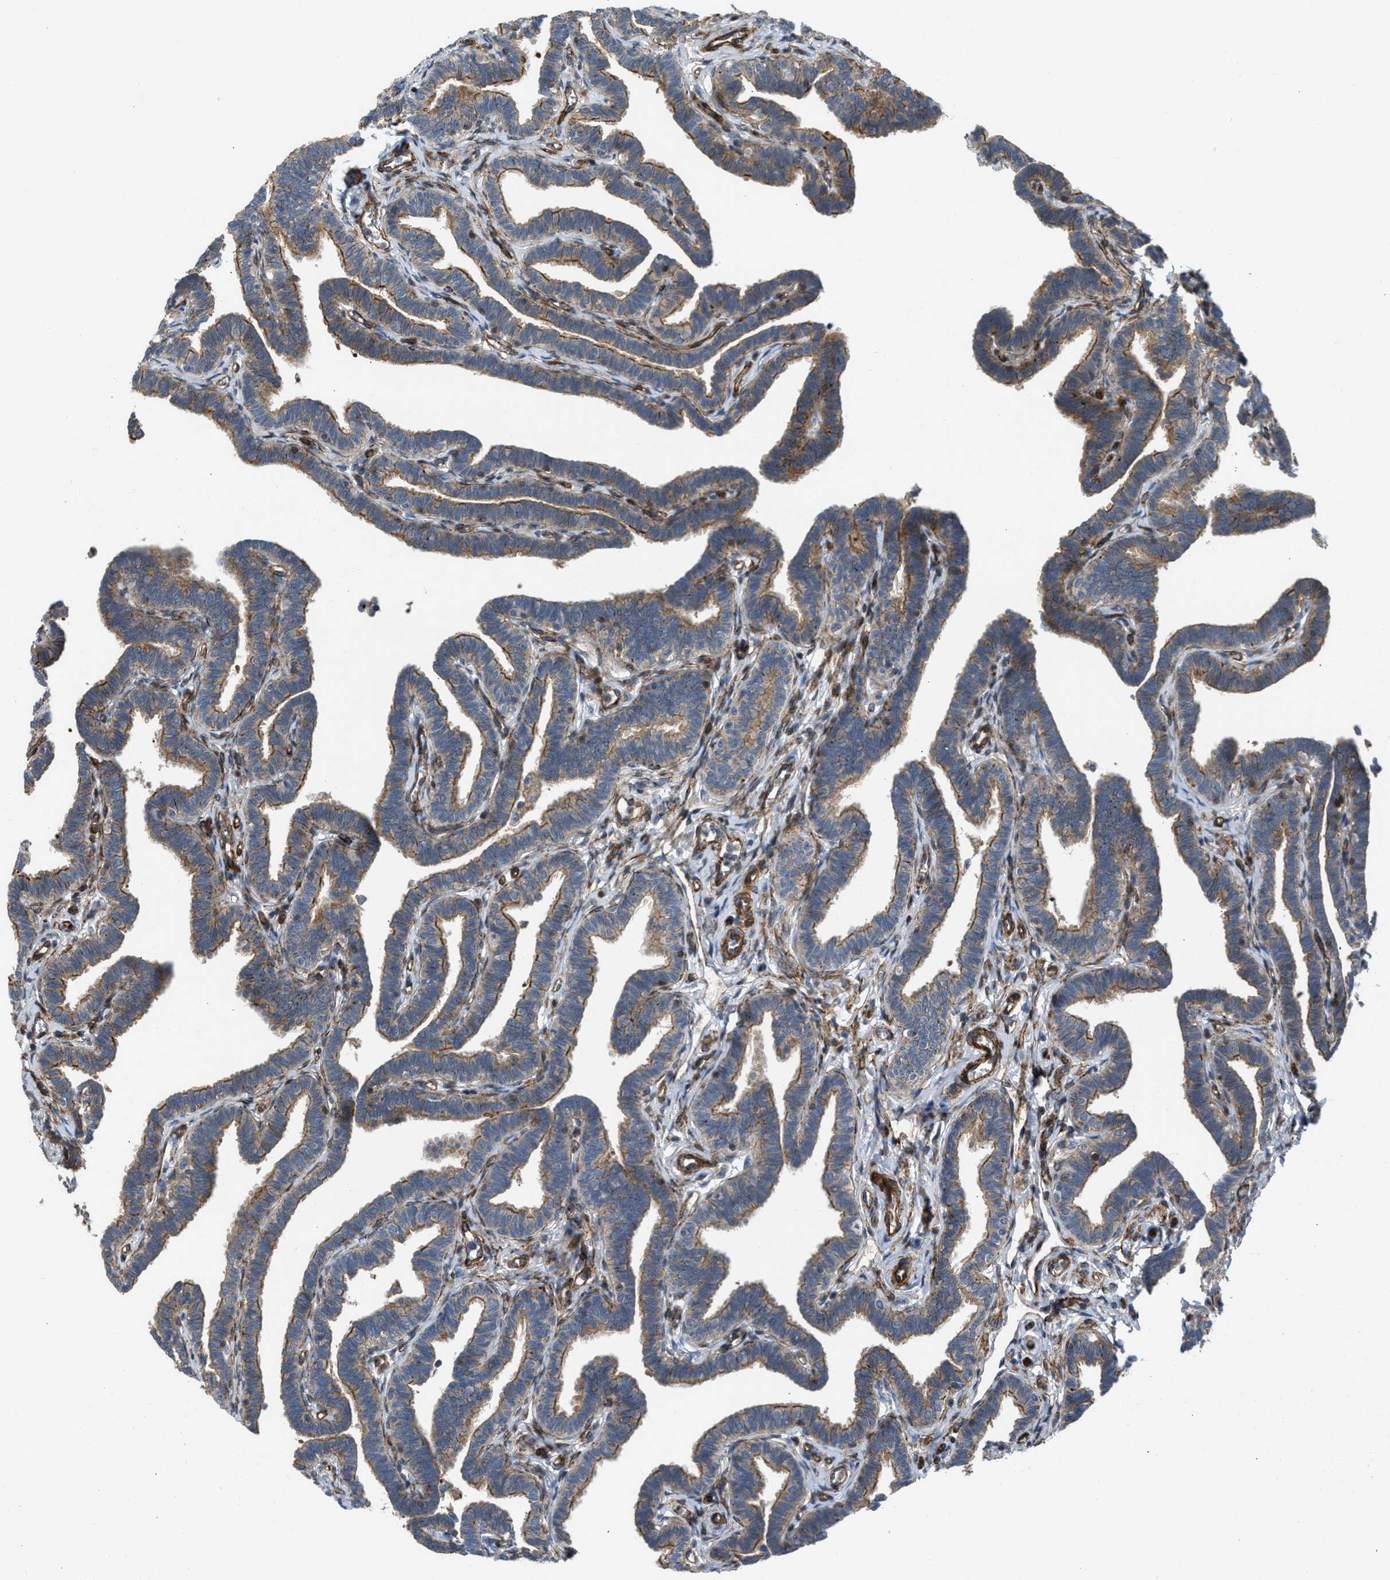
{"staining": {"intensity": "moderate", "quantity": ">75%", "location": "cytoplasmic/membranous"}, "tissue": "fallopian tube", "cell_type": "Glandular cells", "image_type": "normal", "snomed": [{"axis": "morphology", "description": "Normal tissue, NOS"}, {"axis": "topography", "description": "Fallopian tube"}, {"axis": "topography", "description": "Ovary"}], "caption": "Moderate cytoplasmic/membranous expression for a protein is identified in about >75% of glandular cells of unremarkable fallopian tube using immunohistochemistry (IHC).", "gene": "NYNRIN", "patient": {"sex": "female", "age": 23}}